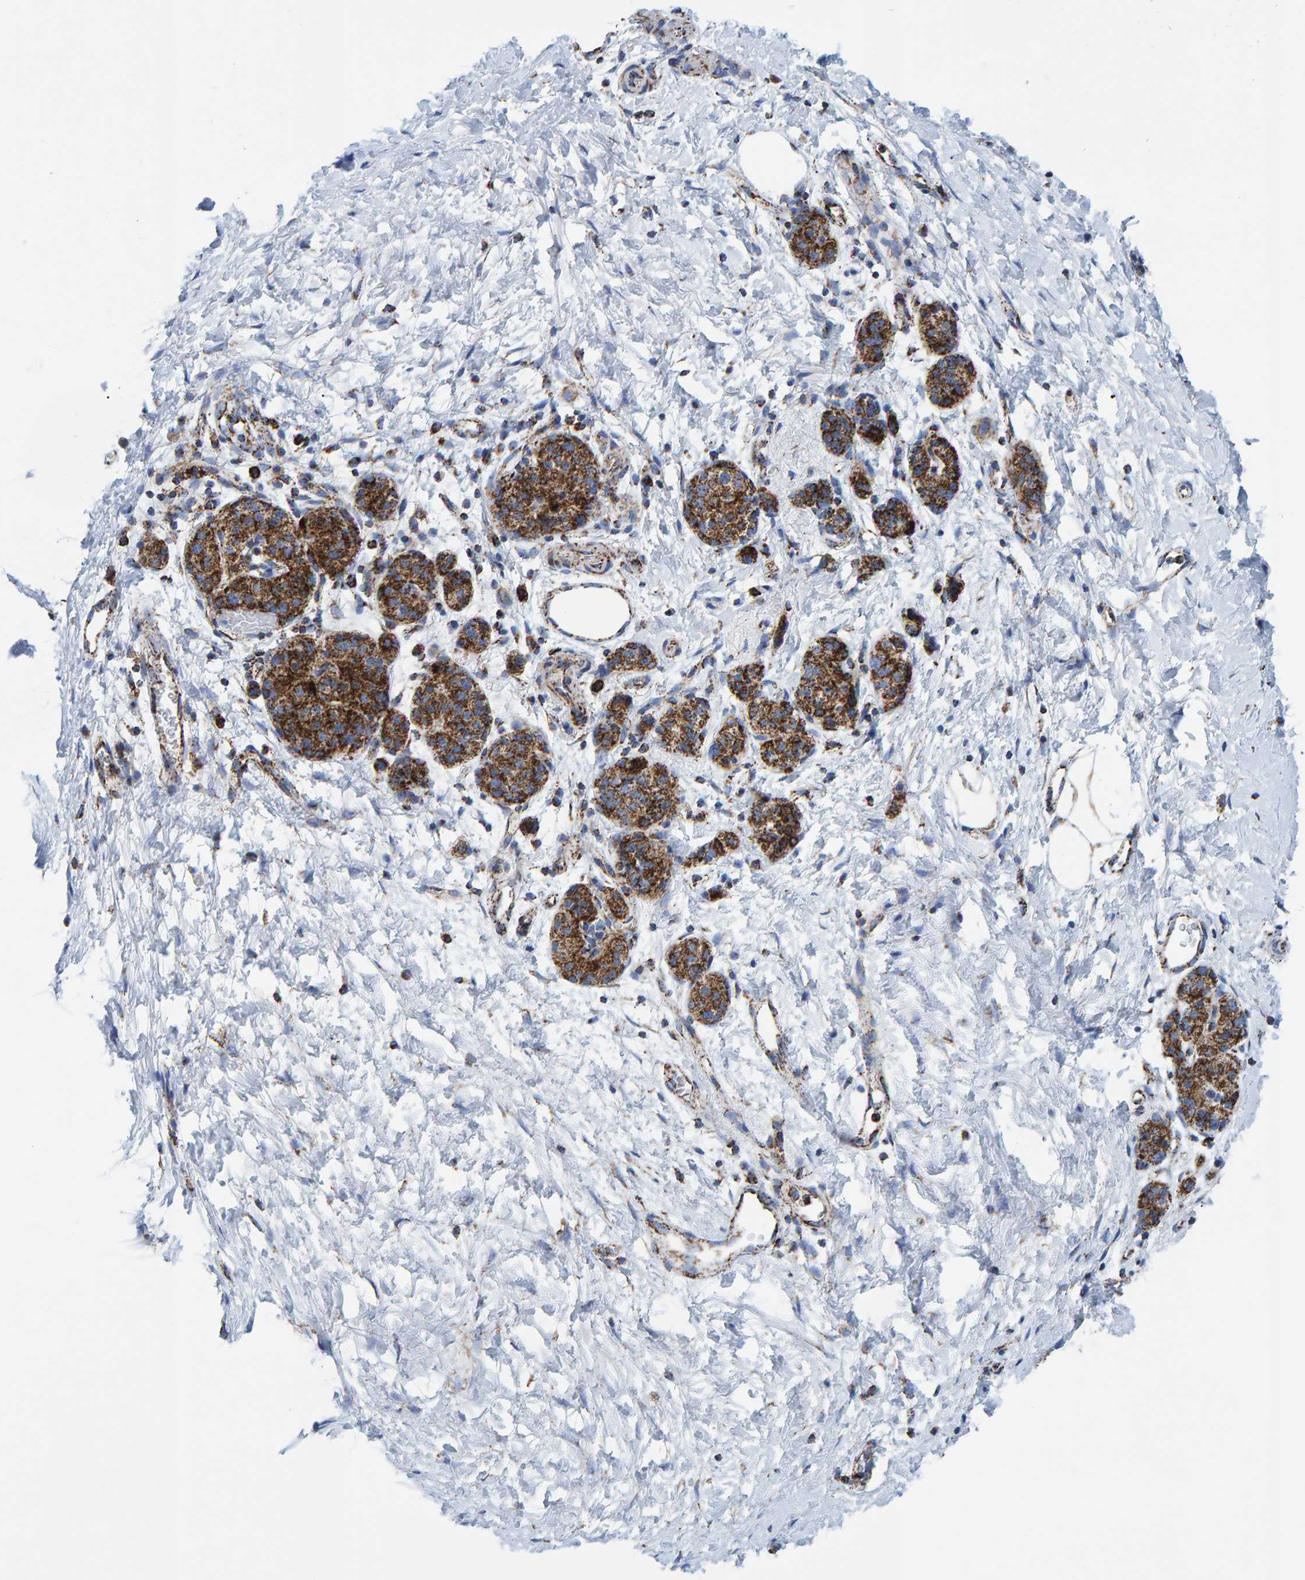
{"staining": {"intensity": "strong", "quantity": ">75%", "location": "cytoplasmic/membranous"}, "tissue": "pancreatic cancer", "cell_type": "Tumor cells", "image_type": "cancer", "snomed": [{"axis": "morphology", "description": "Adenocarcinoma, NOS"}, {"axis": "topography", "description": "Pancreas"}], "caption": "Approximately >75% of tumor cells in human pancreatic cancer (adenocarcinoma) exhibit strong cytoplasmic/membranous protein staining as visualized by brown immunohistochemical staining.", "gene": "ENSG00000262660", "patient": {"sex": "male", "age": 50}}